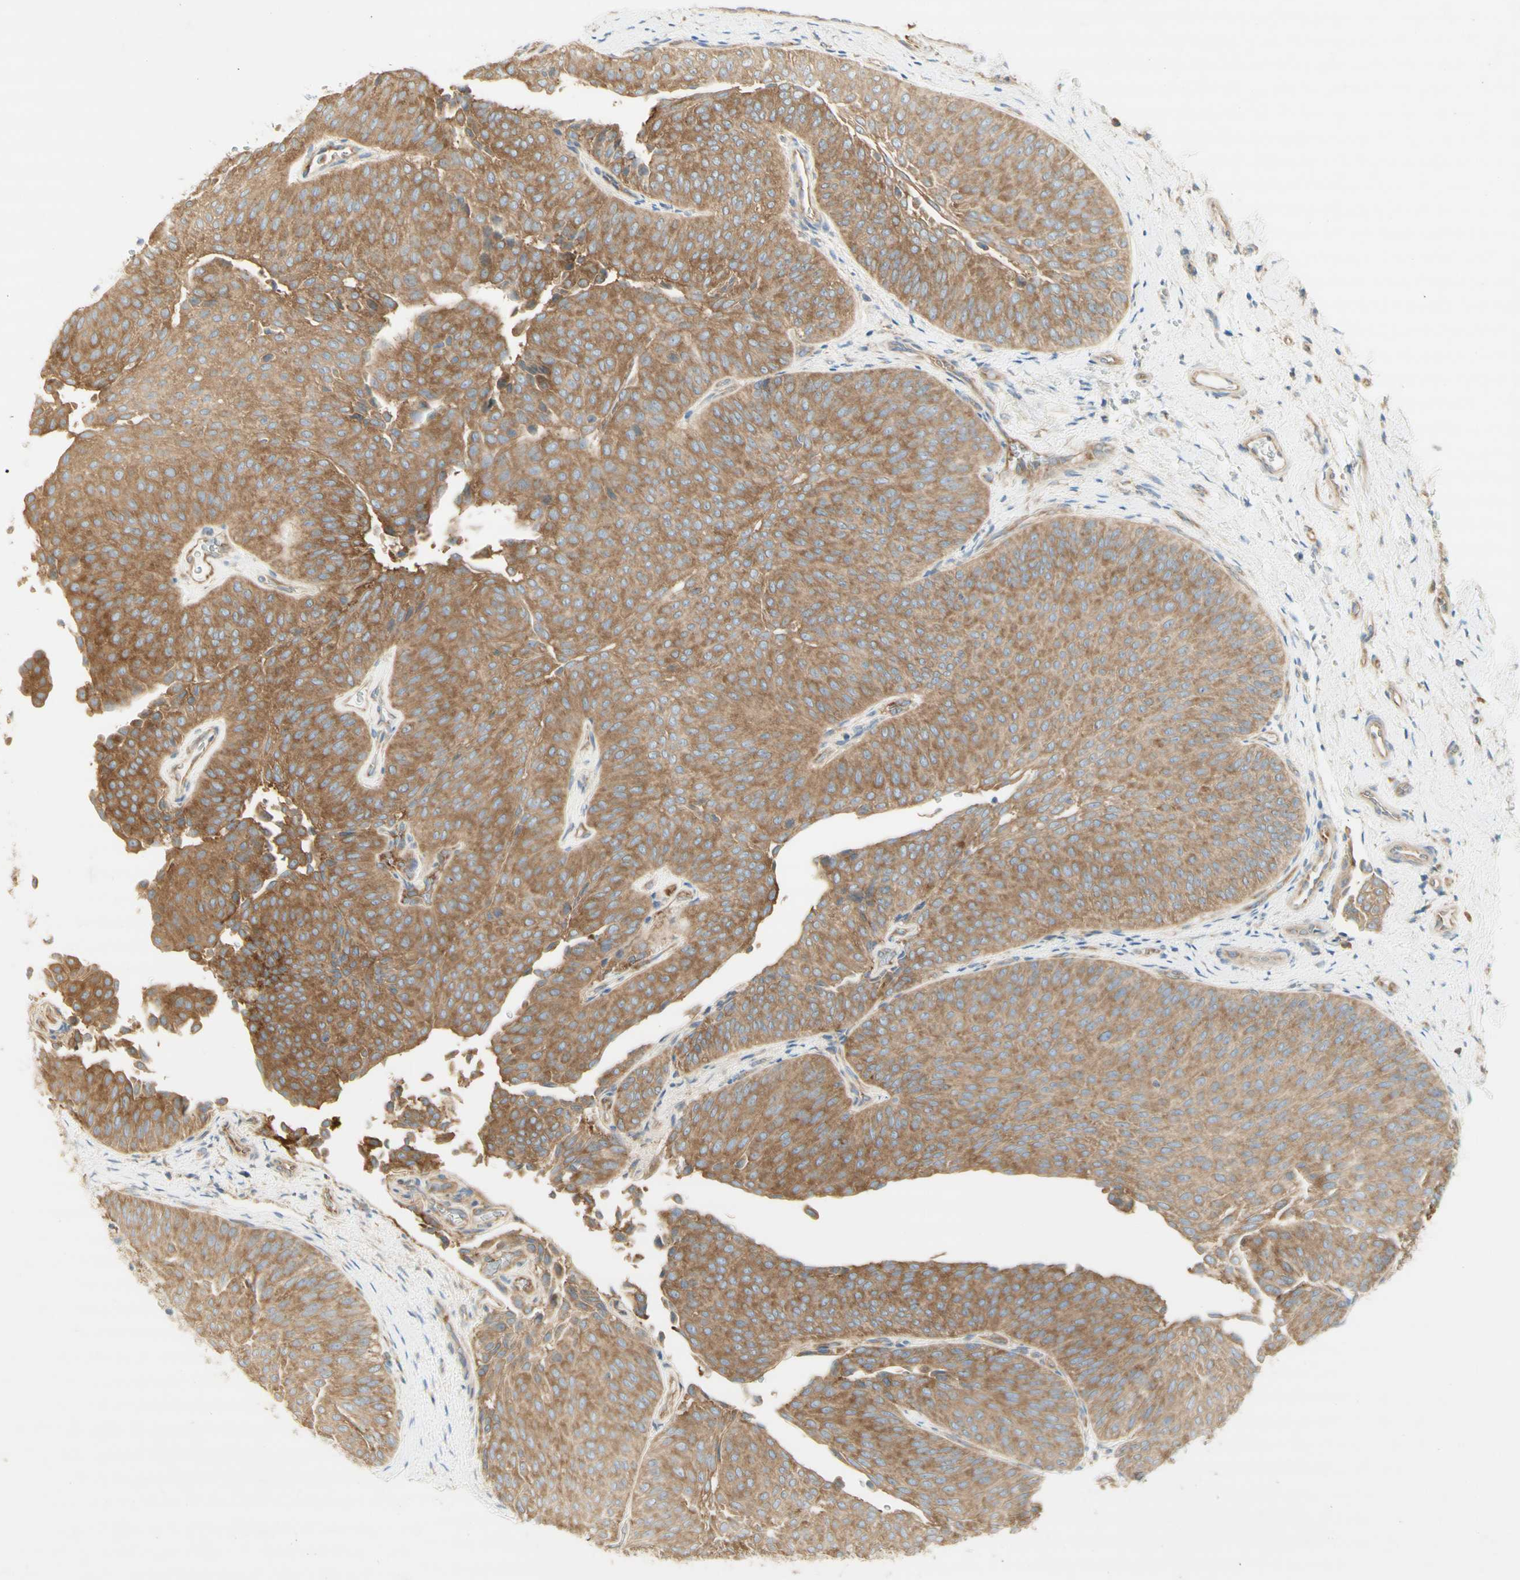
{"staining": {"intensity": "moderate", "quantity": ">75%", "location": "cytoplasmic/membranous"}, "tissue": "urothelial cancer", "cell_type": "Tumor cells", "image_type": "cancer", "snomed": [{"axis": "morphology", "description": "Urothelial carcinoma, Low grade"}, {"axis": "topography", "description": "Urinary bladder"}], "caption": "Brown immunohistochemical staining in human urothelial cancer displays moderate cytoplasmic/membranous staining in about >75% of tumor cells.", "gene": "DYNC1H1", "patient": {"sex": "female", "age": 60}}